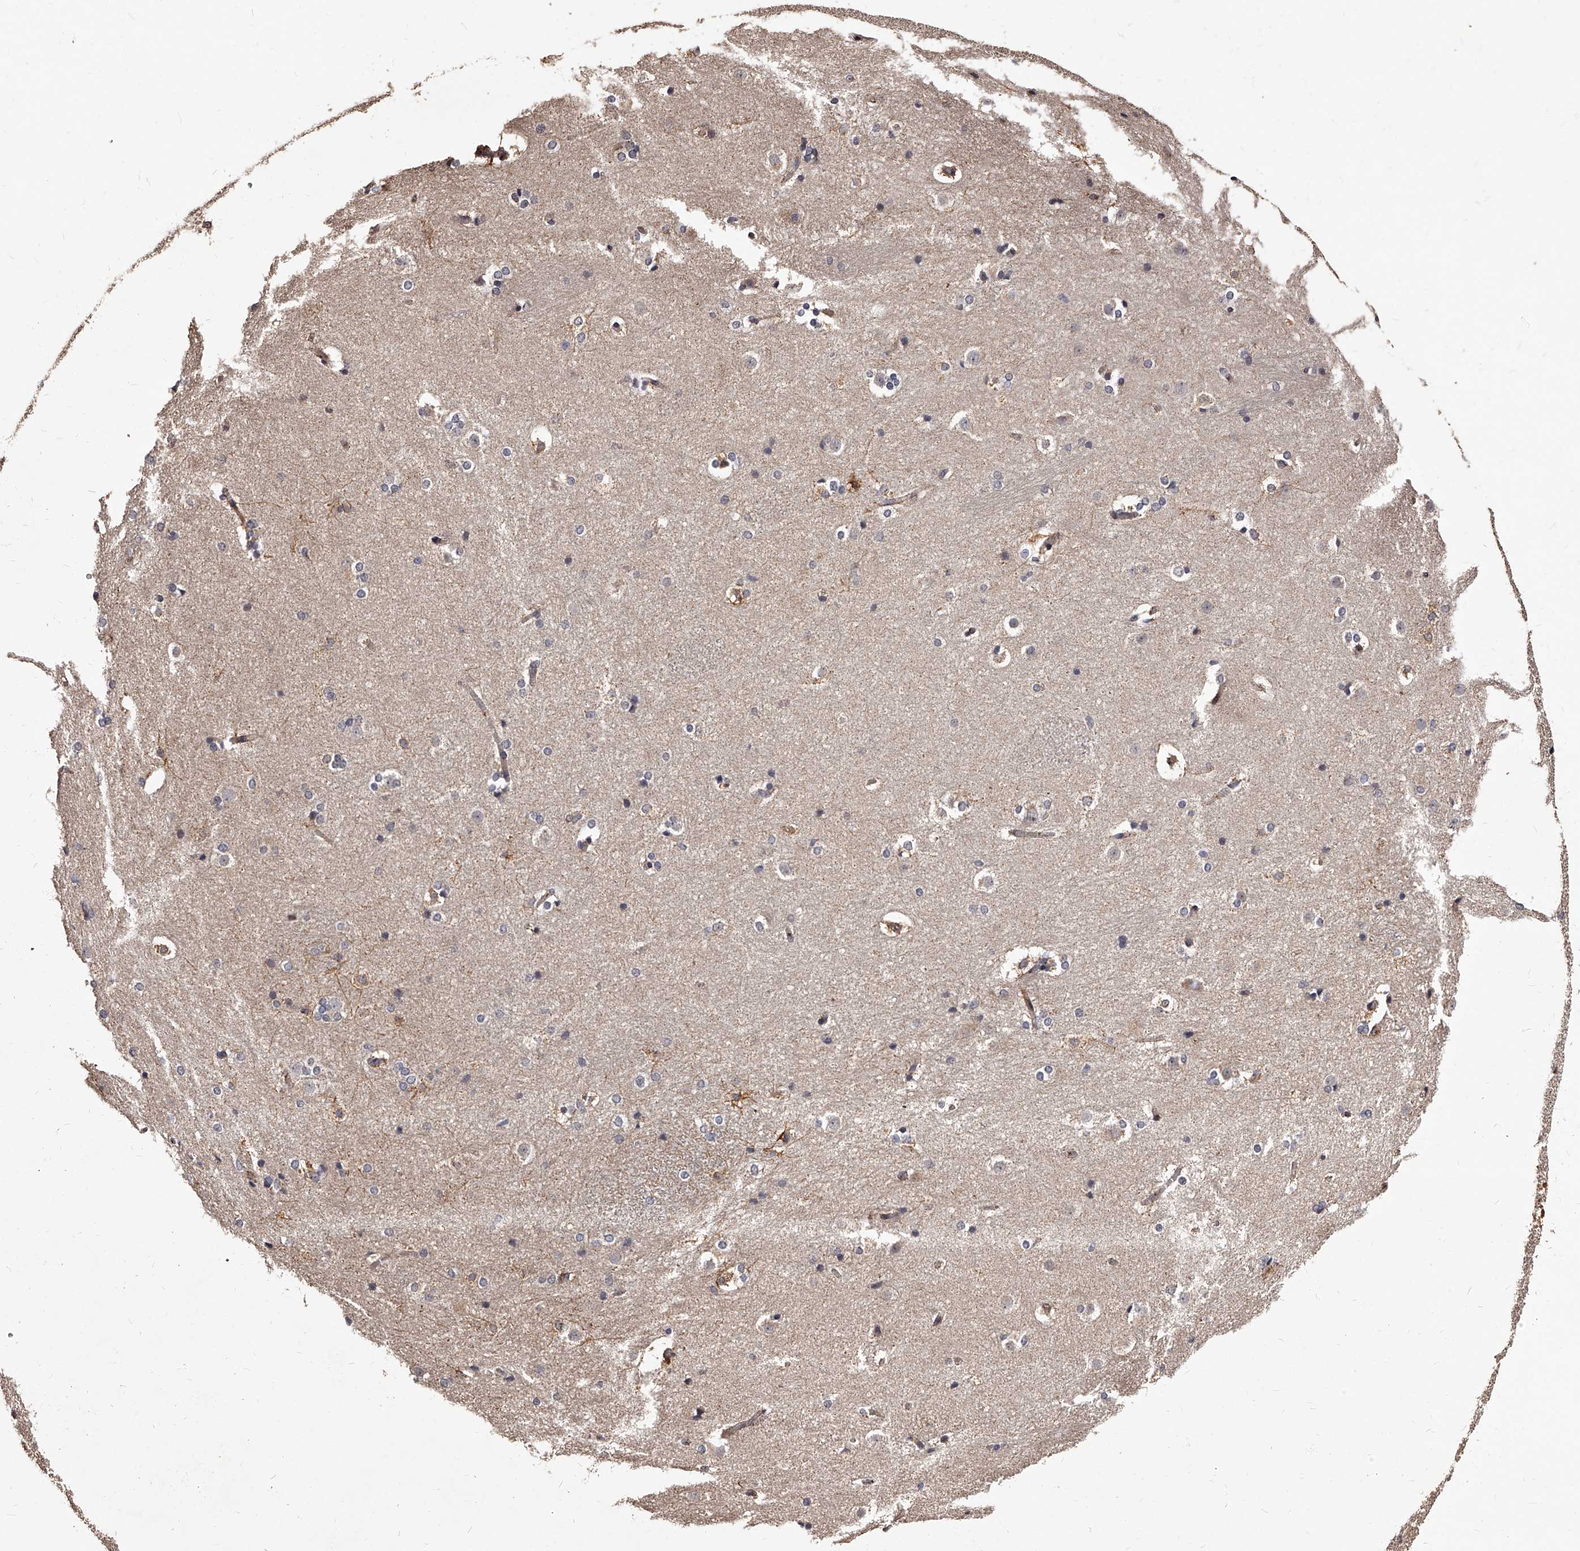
{"staining": {"intensity": "weak", "quantity": "<25%", "location": "cytoplasmic/membranous"}, "tissue": "caudate", "cell_type": "Glial cells", "image_type": "normal", "snomed": [{"axis": "morphology", "description": "Normal tissue, NOS"}, {"axis": "topography", "description": "Lateral ventricle wall"}], "caption": "This is a histopathology image of immunohistochemistry staining of unremarkable caudate, which shows no staining in glial cells.", "gene": "RSC1A1", "patient": {"sex": "female", "age": 19}}